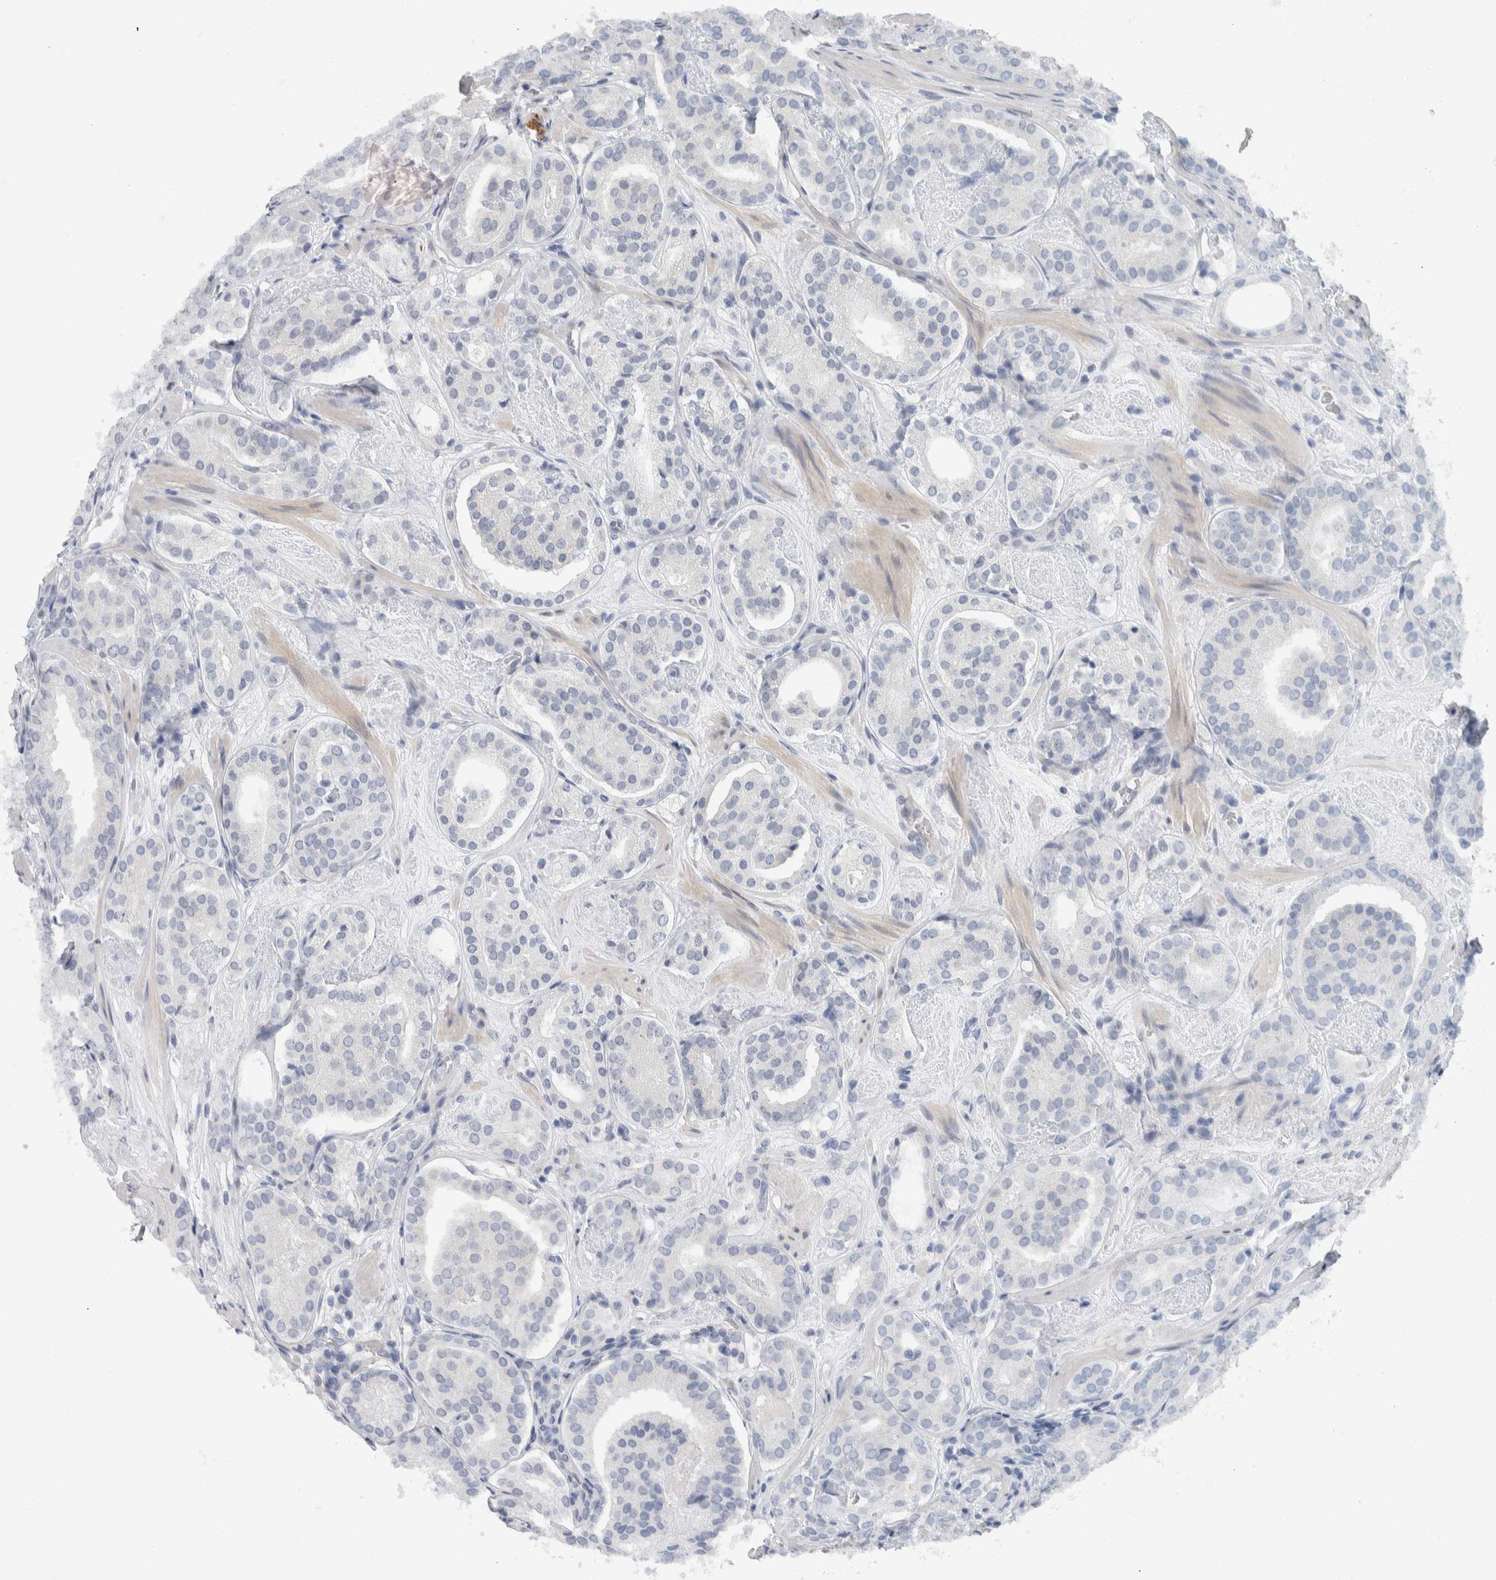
{"staining": {"intensity": "negative", "quantity": "none", "location": "none"}, "tissue": "prostate cancer", "cell_type": "Tumor cells", "image_type": "cancer", "snomed": [{"axis": "morphology", "description": "Adenocarcinoma, Low grade"}, {"axis": "topography", "description": "Prostate"}], "caption": "Prostate cancer (adenocarcinoma (low-grade)) was stained to show a protein in brown. There is no significant expression in tumor cells. The staining is performed using DAB brown chromogen with nuclei counter-stained in using hematoxylin.", "gene": "NEFM", "patient": {"sex": "male", "age": 69}}